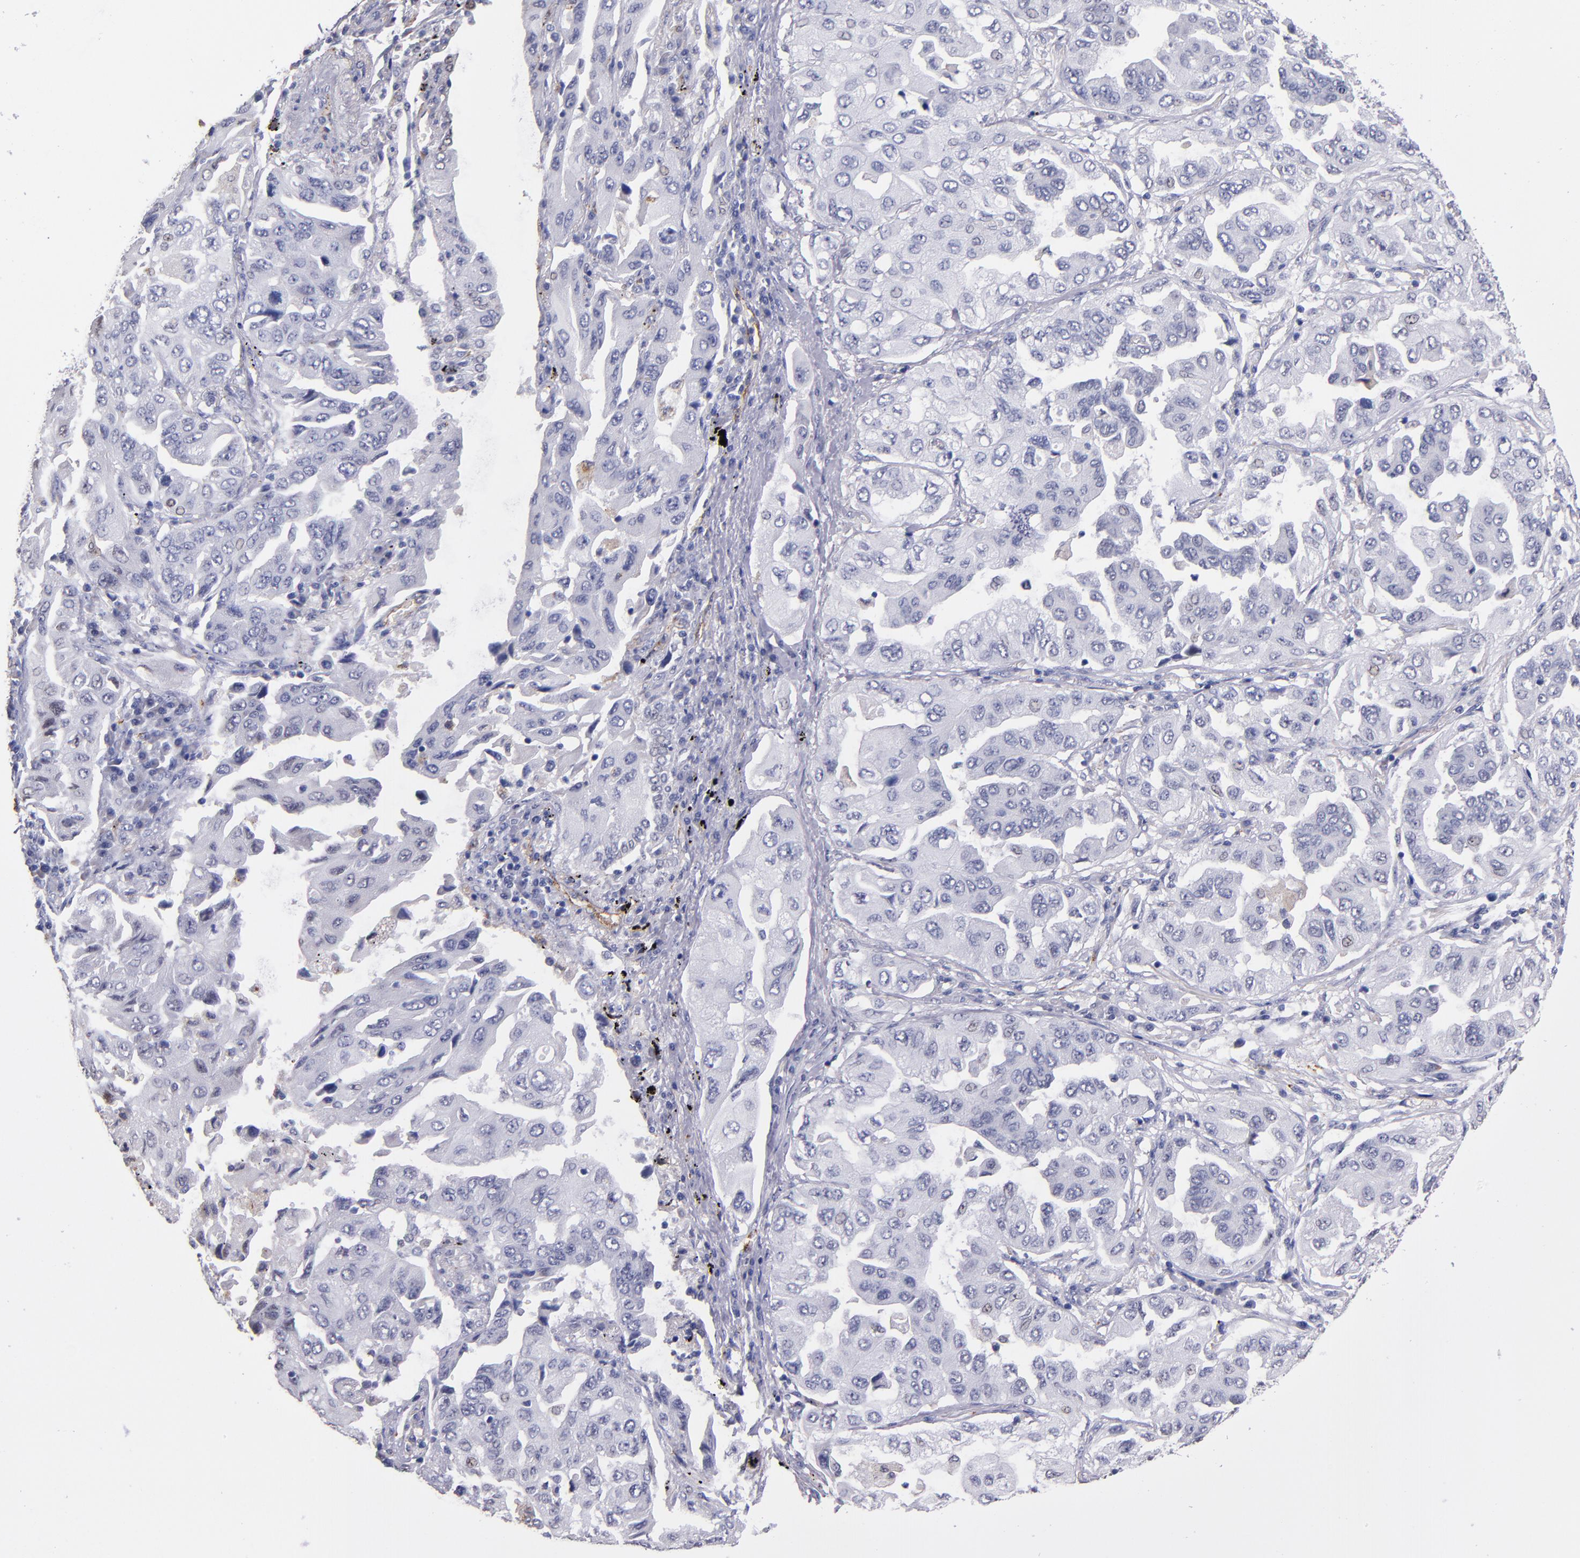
{"staining": {"intensity": "negative", "quantity": "none", "location": "none"}, "tissue": "lung cancer", "cell_type": "Tumor cells", "image_type": "cancer", "snomed": [{"axis": "morphology", "description": "Adenocarcinoma, NOS"}, {"axis": "topography", "description": "Lung"}], "caption": "This is a histopathology image of immunohistochemistry (IHC) staining of lung adenocarcinoma, which shows no expression in tumor cells.", "gene": "SELP", "patient": {"sex": "female", "age": 65}}